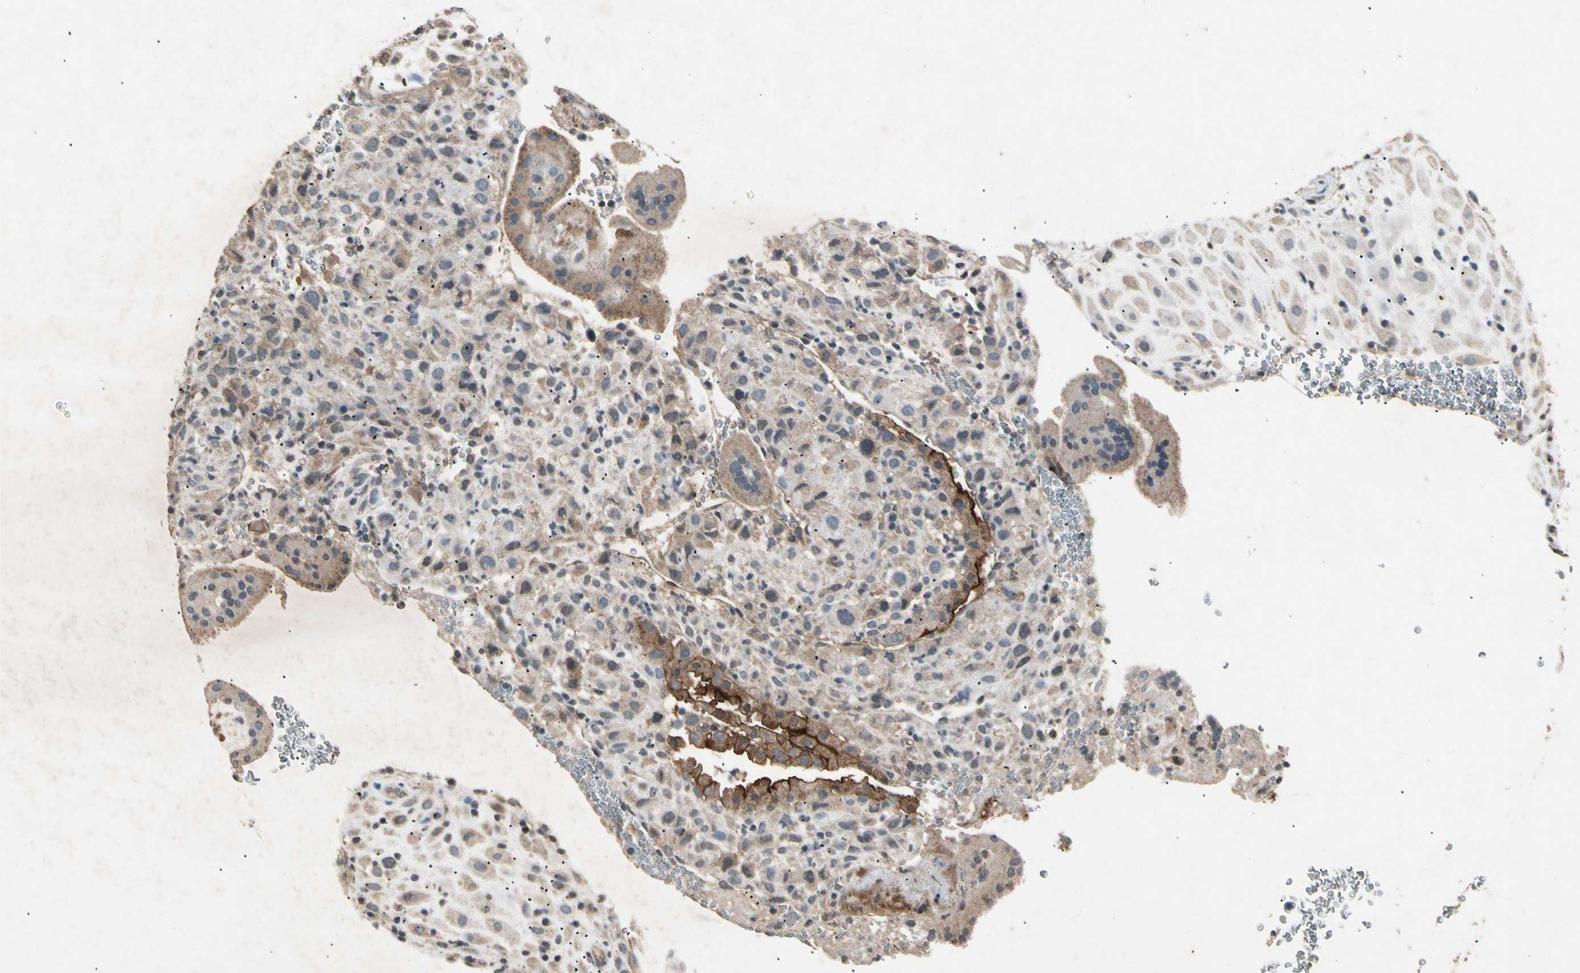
{"staining": {"intensity": "weak", "quantity": "<25%", "location": "cytoplasmic/membranous"}, "tissue": "placenta", "cell_type": "Decidual cells", "image_type": "normal", "snomed": [{"axis": "morphology", "description": "Normal tissue, NOS"}, {"axis": "topography", "description": "Placenta"}], "caption": "High power microscopy micrograph of an immunohistochemistry image of normal placenta, revealing no significant staining in decidual cells.", "gene": "CP", "patient": {"sex": "female", "age": 19}}